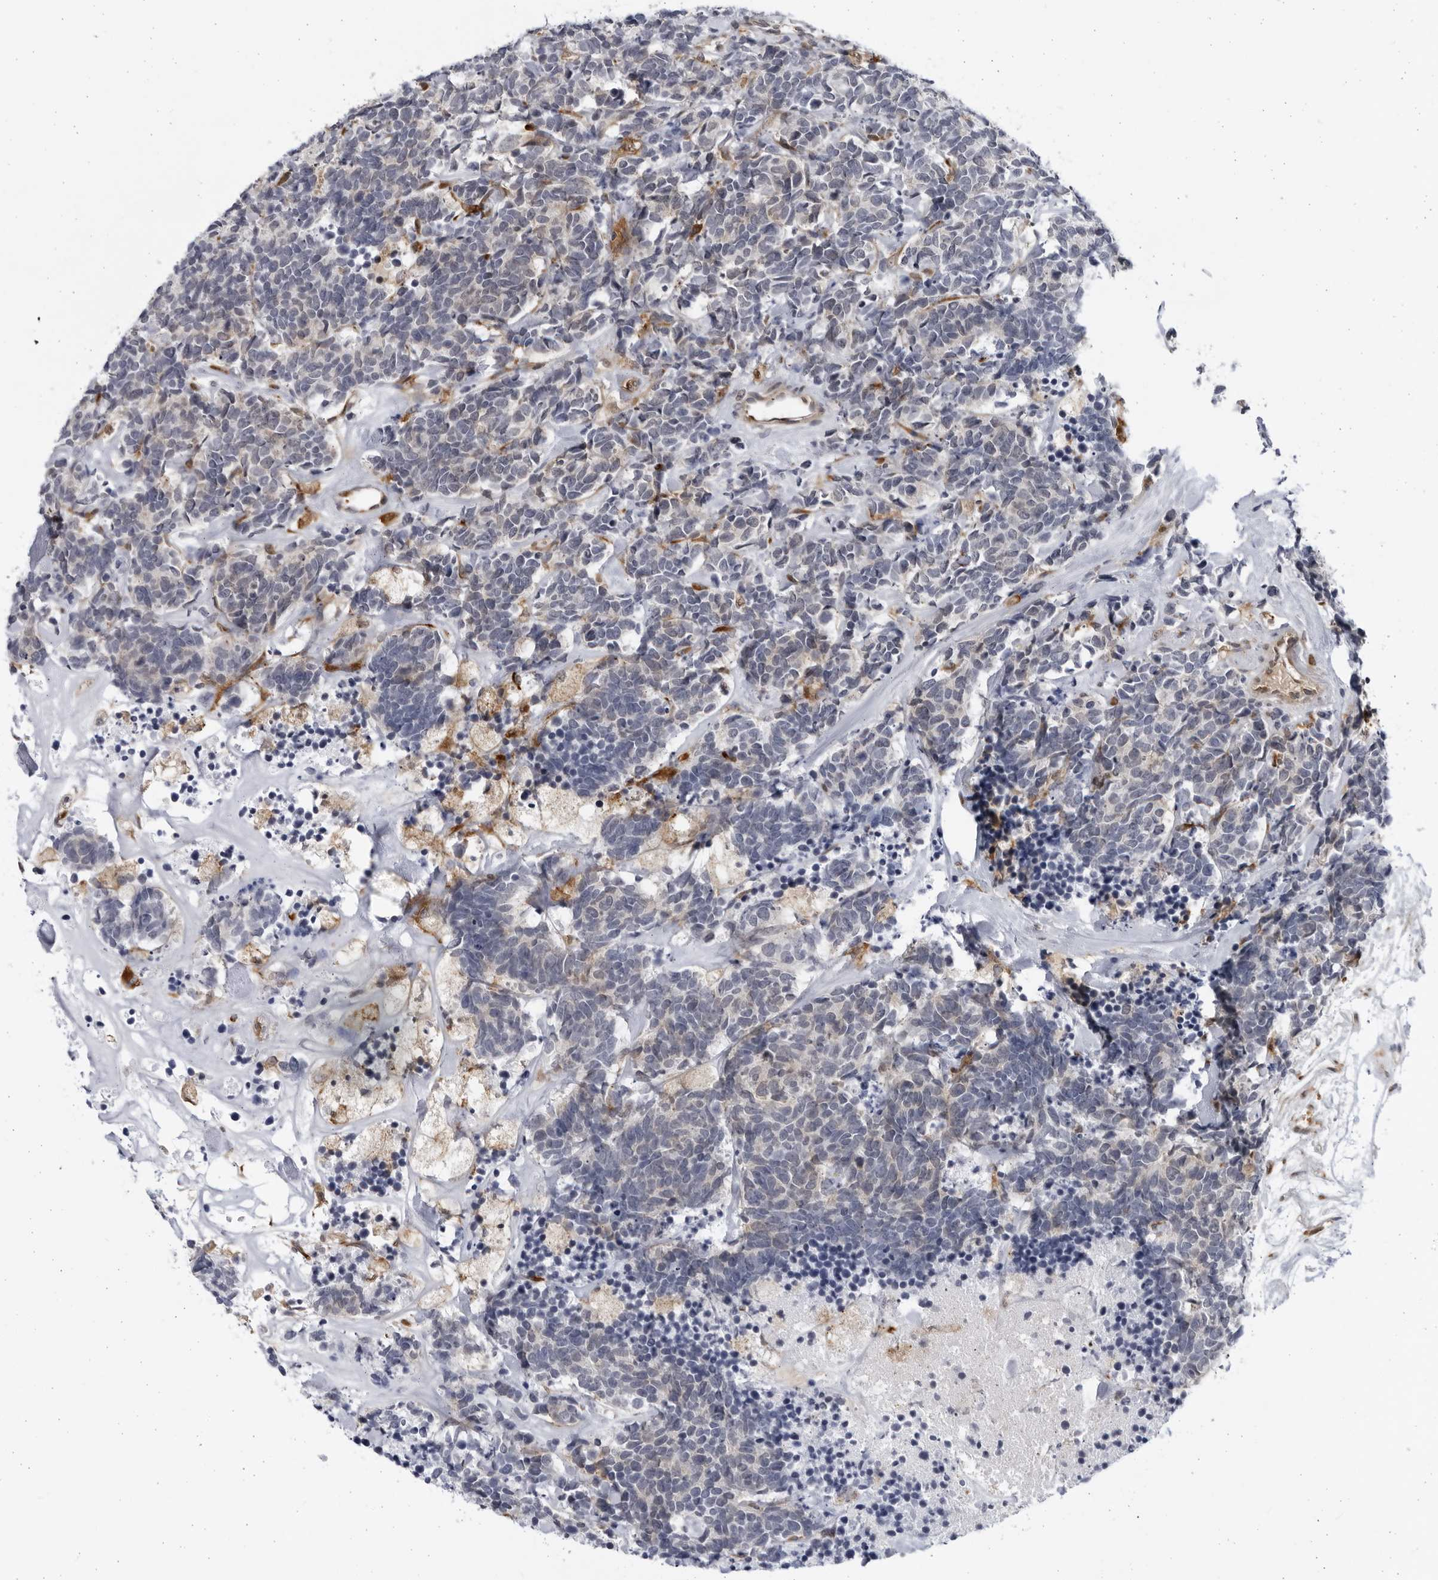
{"staining": {"intensity": "negative", "quantity": "none", "location": "none"}, "tissue": "carcinoid", "cell_type": "Tumor cells", "image_type": "cancer", "snomed": [{"axis": "morphology", "description": "Carcinoma, NOS"}, {"axis": "morphology", "description": "Carcinoid, malignant, NOS"}, {"axis": "topography", "description": "Urinary bladder"}], "caption": "Tumor cells are negative for brown protein staining in malignant carcinoid.", "gene": "BMP2K", "patient": {"sex": "male", "age": 57}}